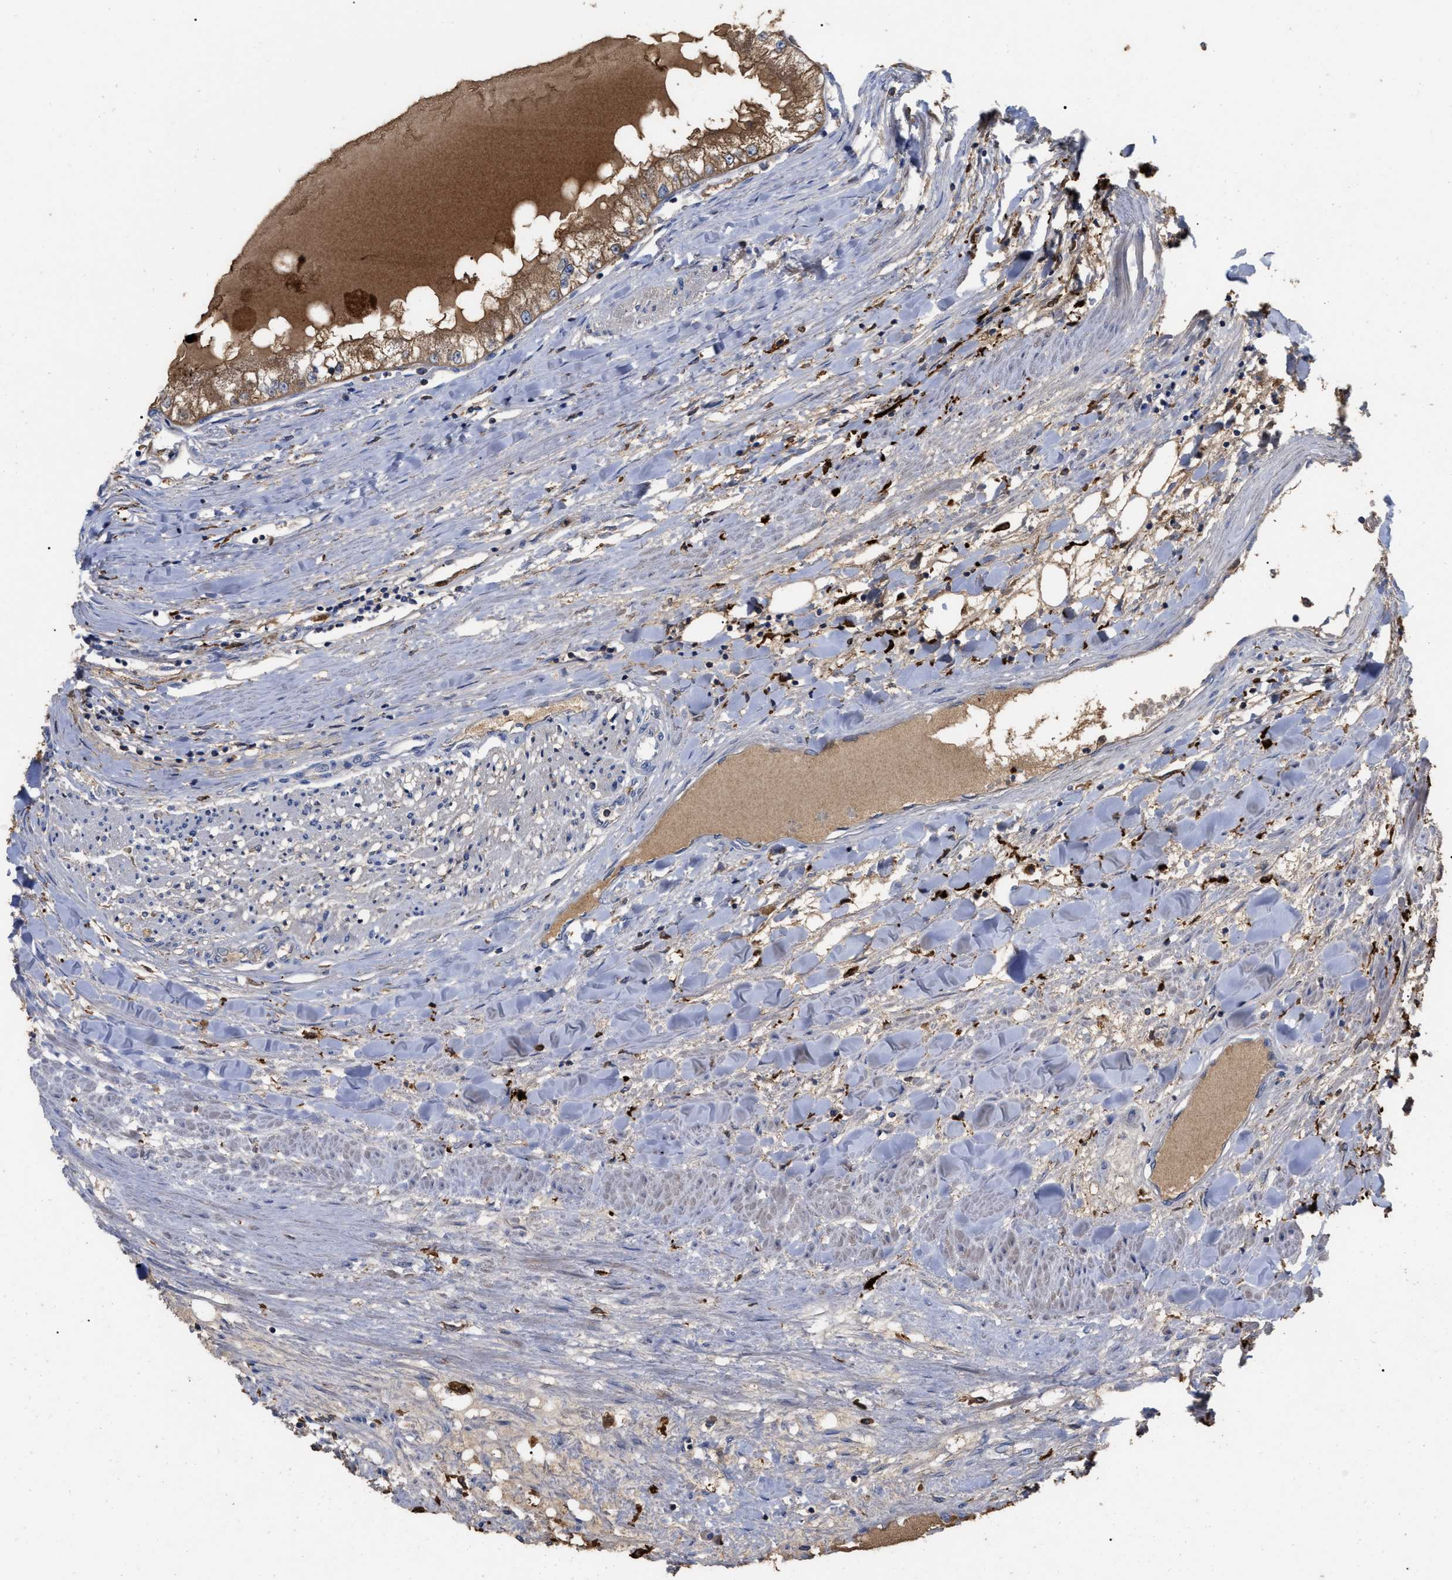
{"staining": {"intensity": "moderate", "quantity": ">75%", "location": "cytoplasmic/membranous"}, "tissue": "renal cancer", "cell_type": "Tumor cells", "image_type": "cancer", "snomed": [{"axis": "morphology", "description": "Adenocarcinoma, NOS"}, {"axis": "topography", "description": "Kidney"}], "caption": "Brown immunohistochemical staining in human renal adenocarcinoma reveals moderate cytoplasmic/membranous positivity in approximately >75% of tumor cells.", "gene": "GPR179", "patient": {"sex": "male", "age": 68}}